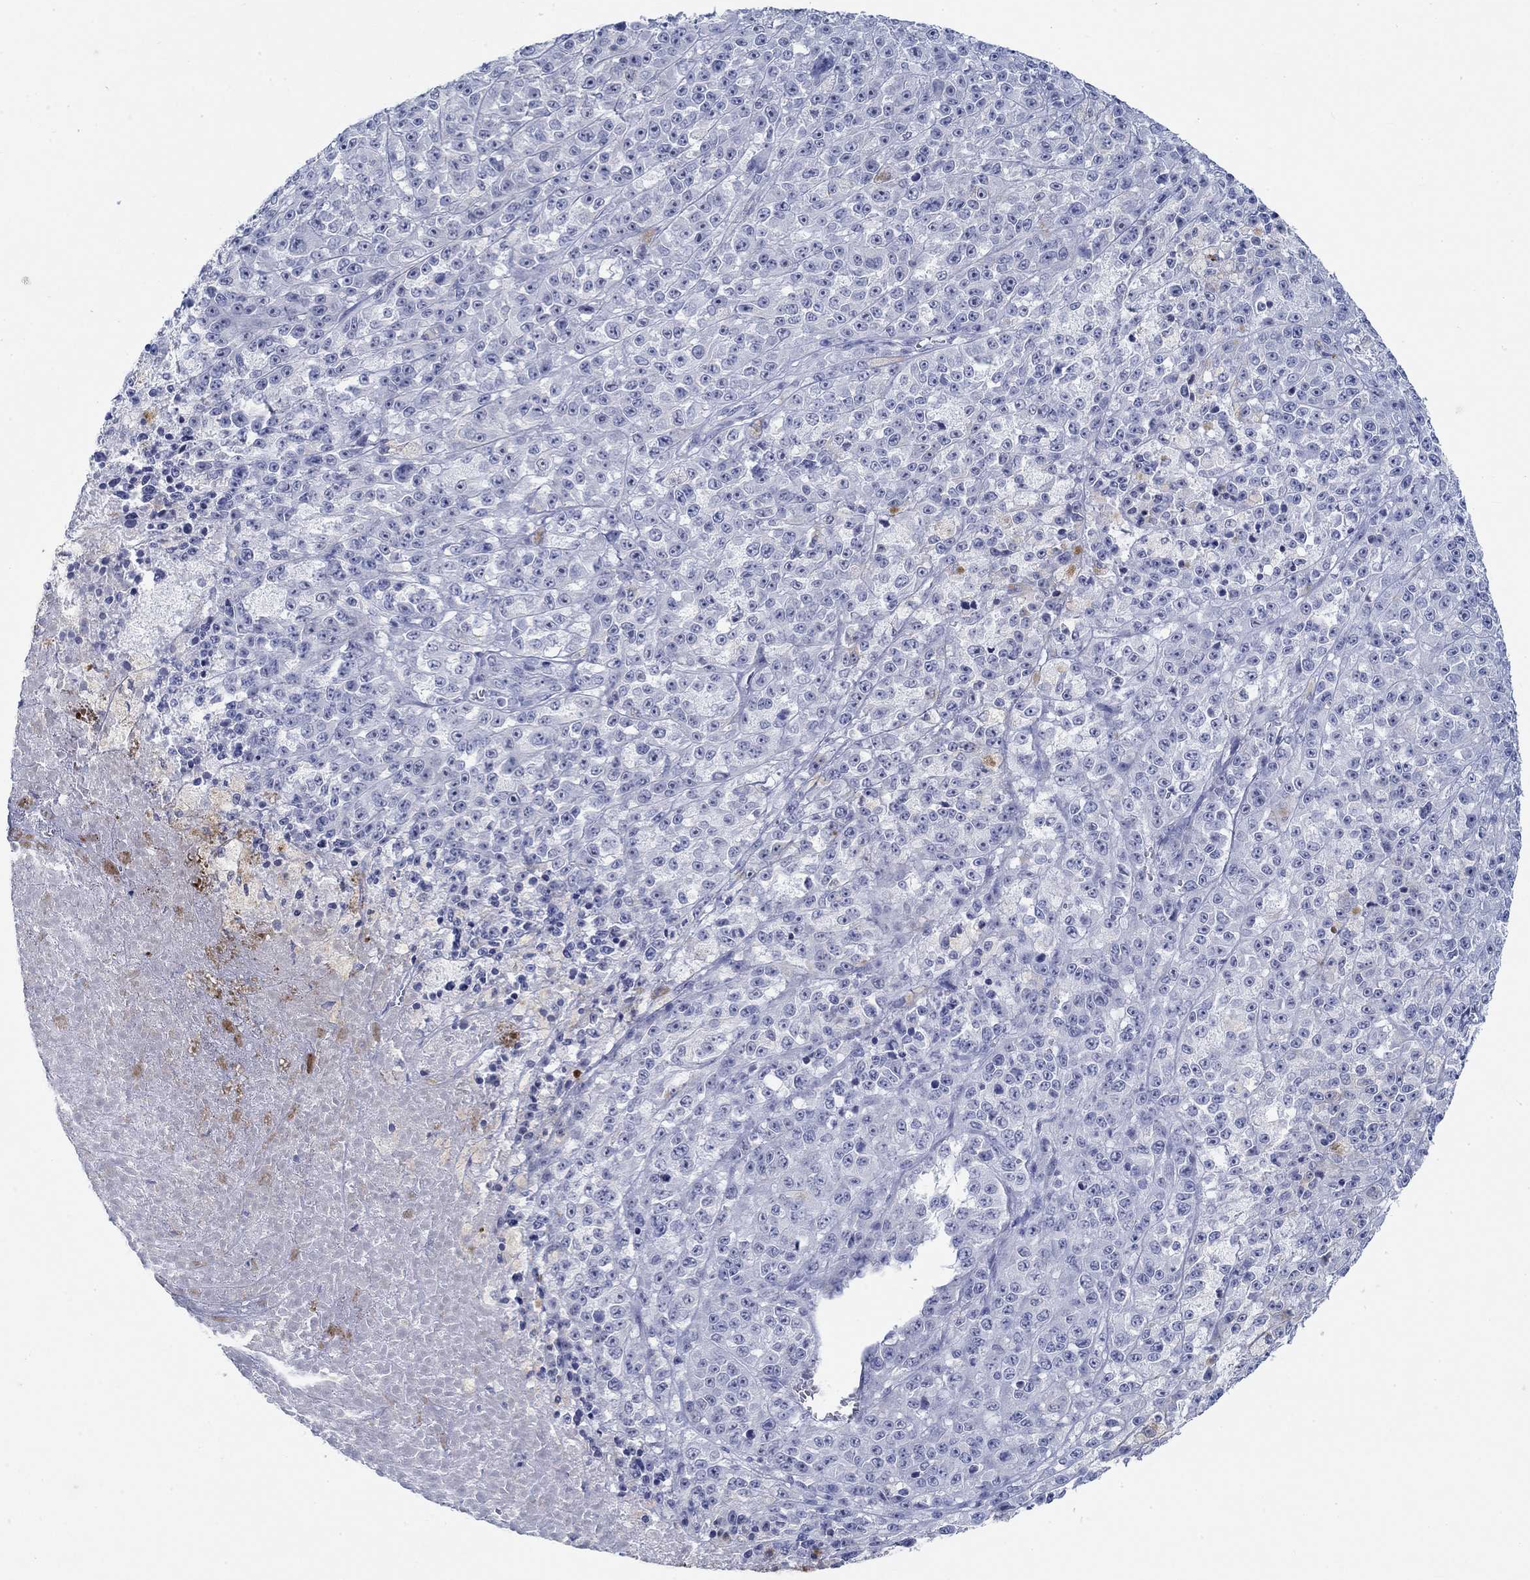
{"staining": {"intensity": "negative", "quantity": "none", "location": "none"}, "tissue": "melanoma", "cell_type": "Tumor cells", "image_type": "cancer", "snomed": [{"axis": "morphology", "description": "Malignant melanoma, NOS"}, {"axis": "topography", "description": "Skin"}], "caption": "Immunohistochemistry of malignant melanoma demonstrates no staining in tumor cells. The staining is performed using DAB (3,3'-diaminobenzidine) brown chromogen with nuclei counter-stained in using hematoxylin.", "gene": "GRIA3", "patient": {"sex": "female", "age": 58}}